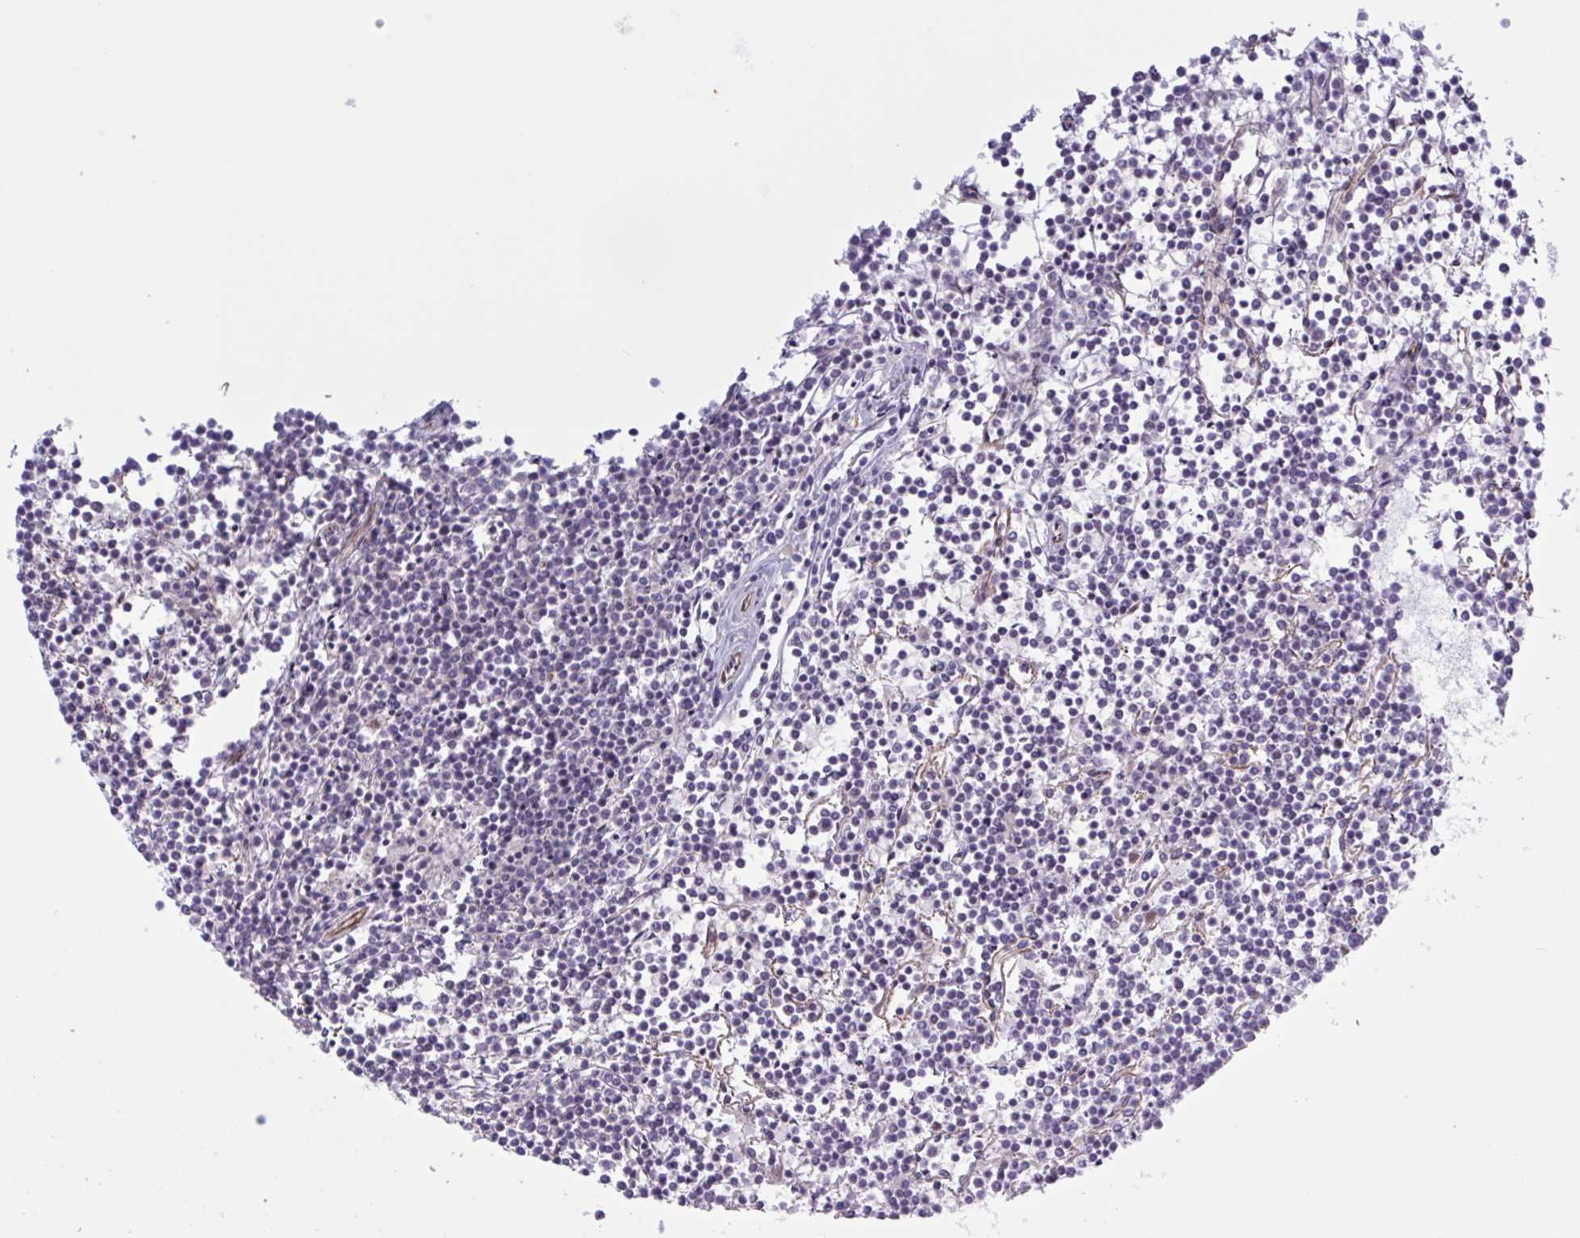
{"staining": {"intensity": "negative", "quantity": "none", "location": "none"}, "tissue": "lymphoma", "cell_type": "Tumor cells", "image_type": "cancer", "snomed": [{"axis": "morphology", "description": "Malignant lymphoma, non-Hodgkin's type, Low grade"}, {"axis": "topography", "description": "Spleen"}], "caption": "Image shows no protein positivity in tumor cells of lymphoma tissue.", "gene": "PRMT6", "patient": {"sex": "female", "age": 19}}